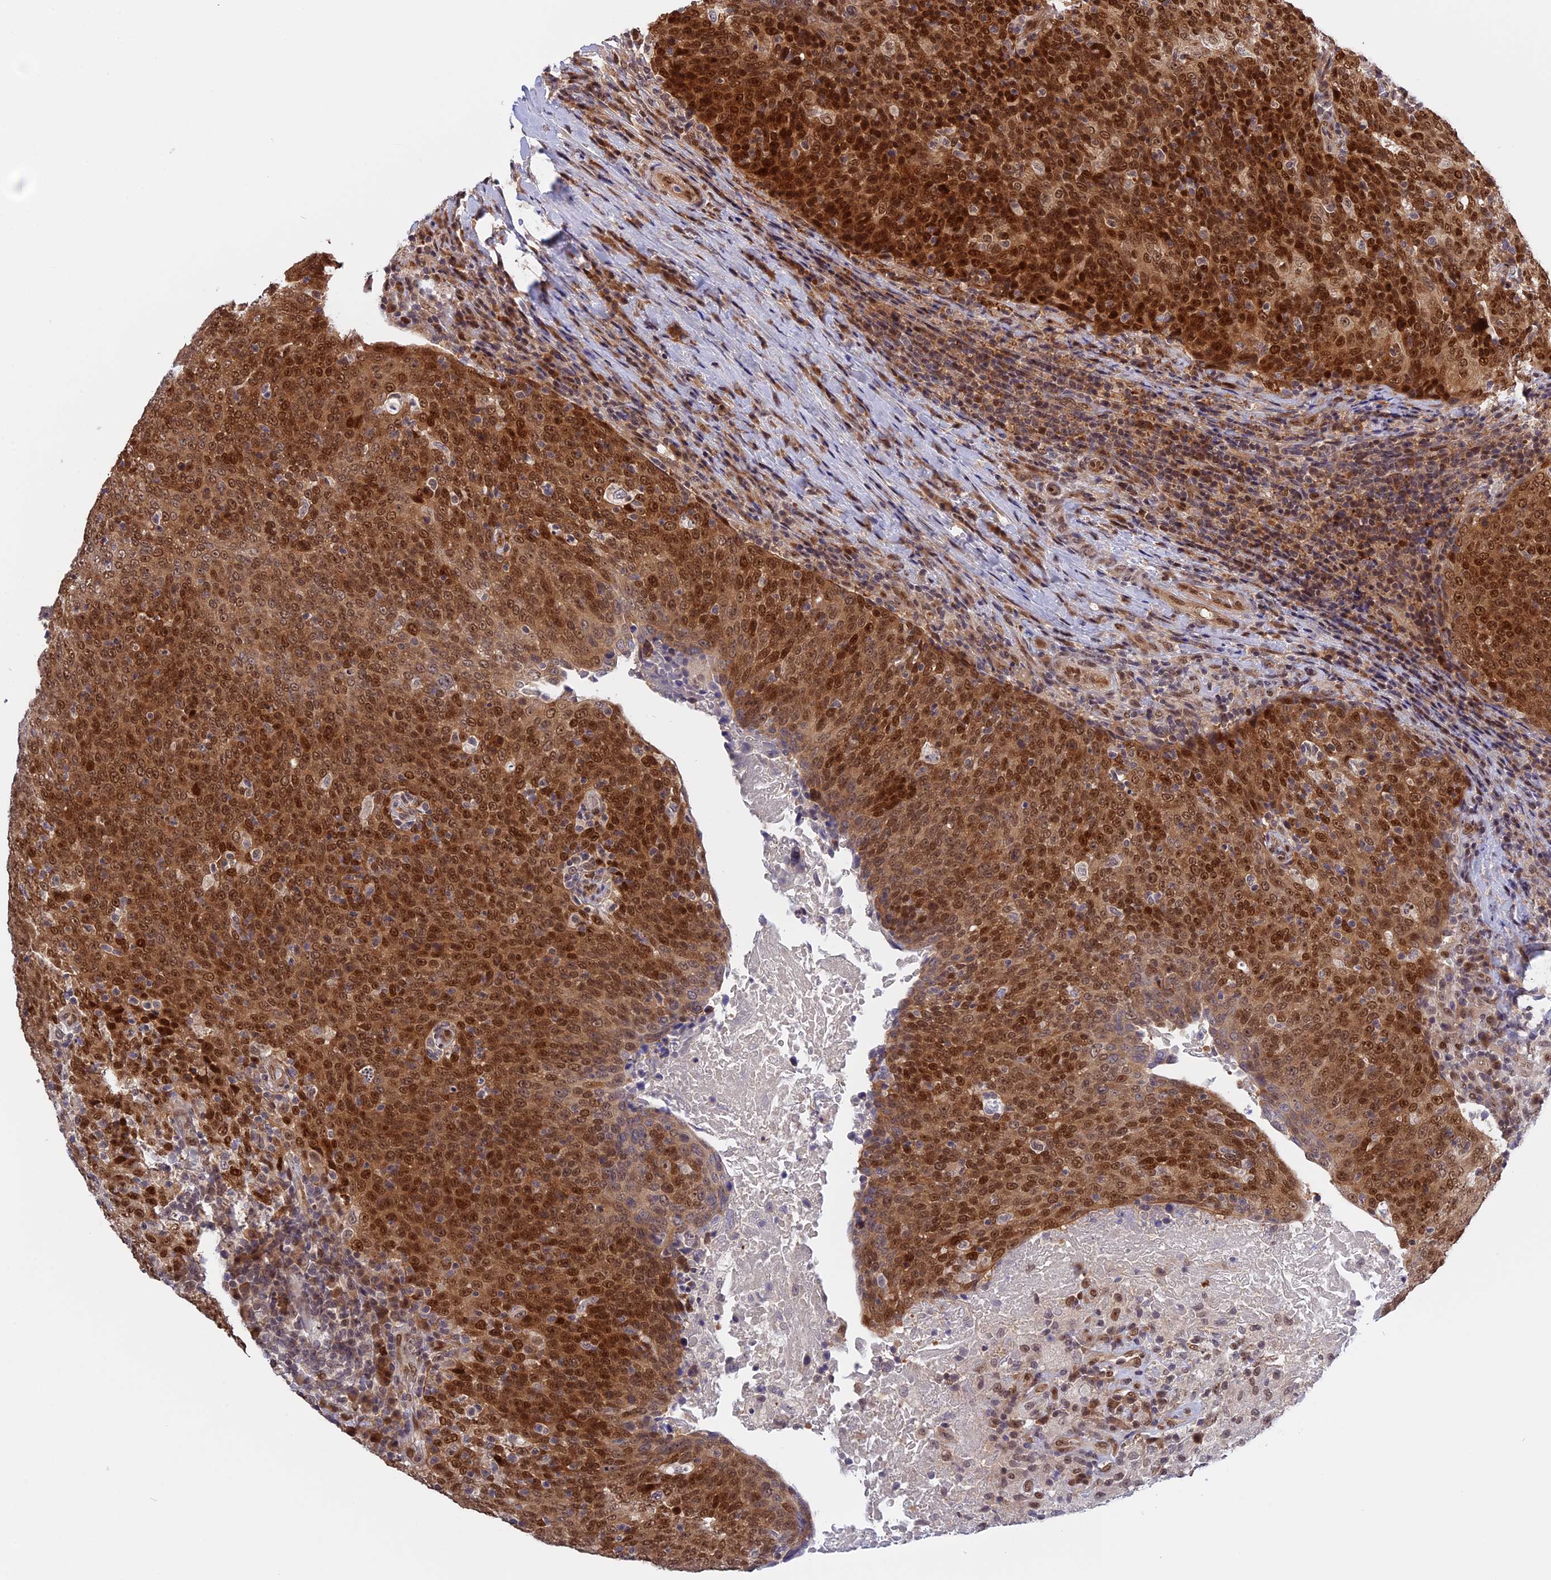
{"staining": {"intensity": "strong", "quantity": ">75%", "location": "nuclear"}, "tissue": "head and neck cancer", "cell_type": "Tumor cells", "image_type": "cancer", "snomed": [{"axis": "morphology", "description": "Squamous cell carcinoma, NOS"}, {"axis": "morphology", "description": "Squamous cell carcinoma, metastatic, NOS"}, {"axis": "topography", "description": "Lymph node"}, {"axis": "topography", "description": "Head-Neck"}], "caption": "About >75% of tumor cells in head and neck cancer exhibit strong nuclear protein expression as visualized by brown immunohistochemical staining.", "gene": "ZNF428", "patient": {"sex": "male", "age": 62}}